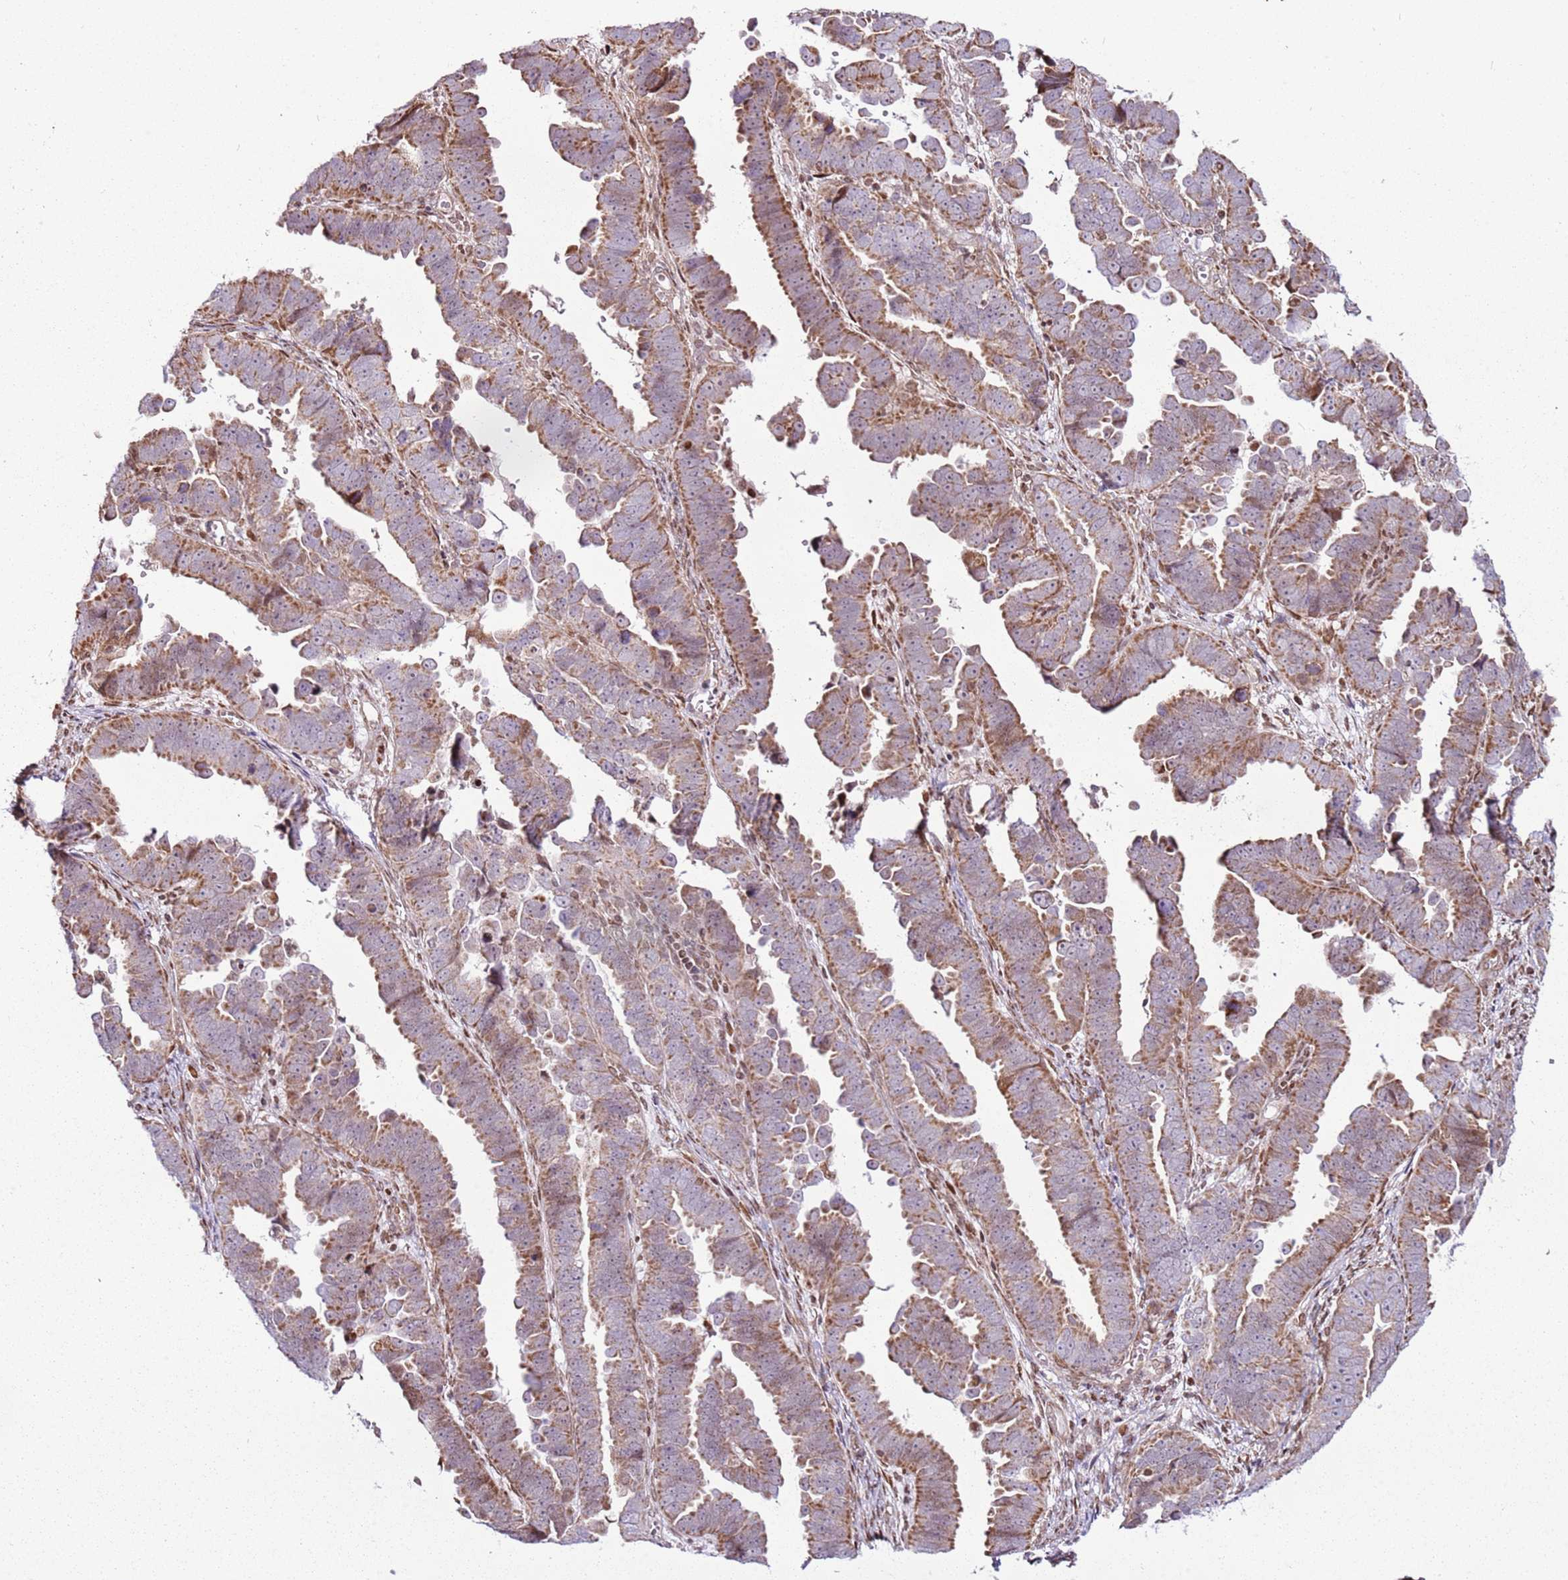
{"staining": {"intensity": "moderate", "quantity": "25%-75%", "location": "cytoplasmic/membranous"}, "tissue": "endometrial cancer", "cell_type": "Tumor cells", "image_type": "cancer", "snomed": [{"axis": "morphology", "description": "Adenocarcinoma, NOS"}, {"axis": "topography", "description": "Endometrium"}], "caption": "Protein expression analysis of human endometrial cancer reveals moderate cytoplasmic/membranous staining in approximately 25%-75% of tumor cells. The staining was performed using DAB (3,3'-diaminobenzidine) to visualize the protein expression in brown, while the nuclei were stained in blue with hematoxylin (Magnification: 20x).", "gene": "PCTP", "patient": {"sex": "female", "age": 75}}